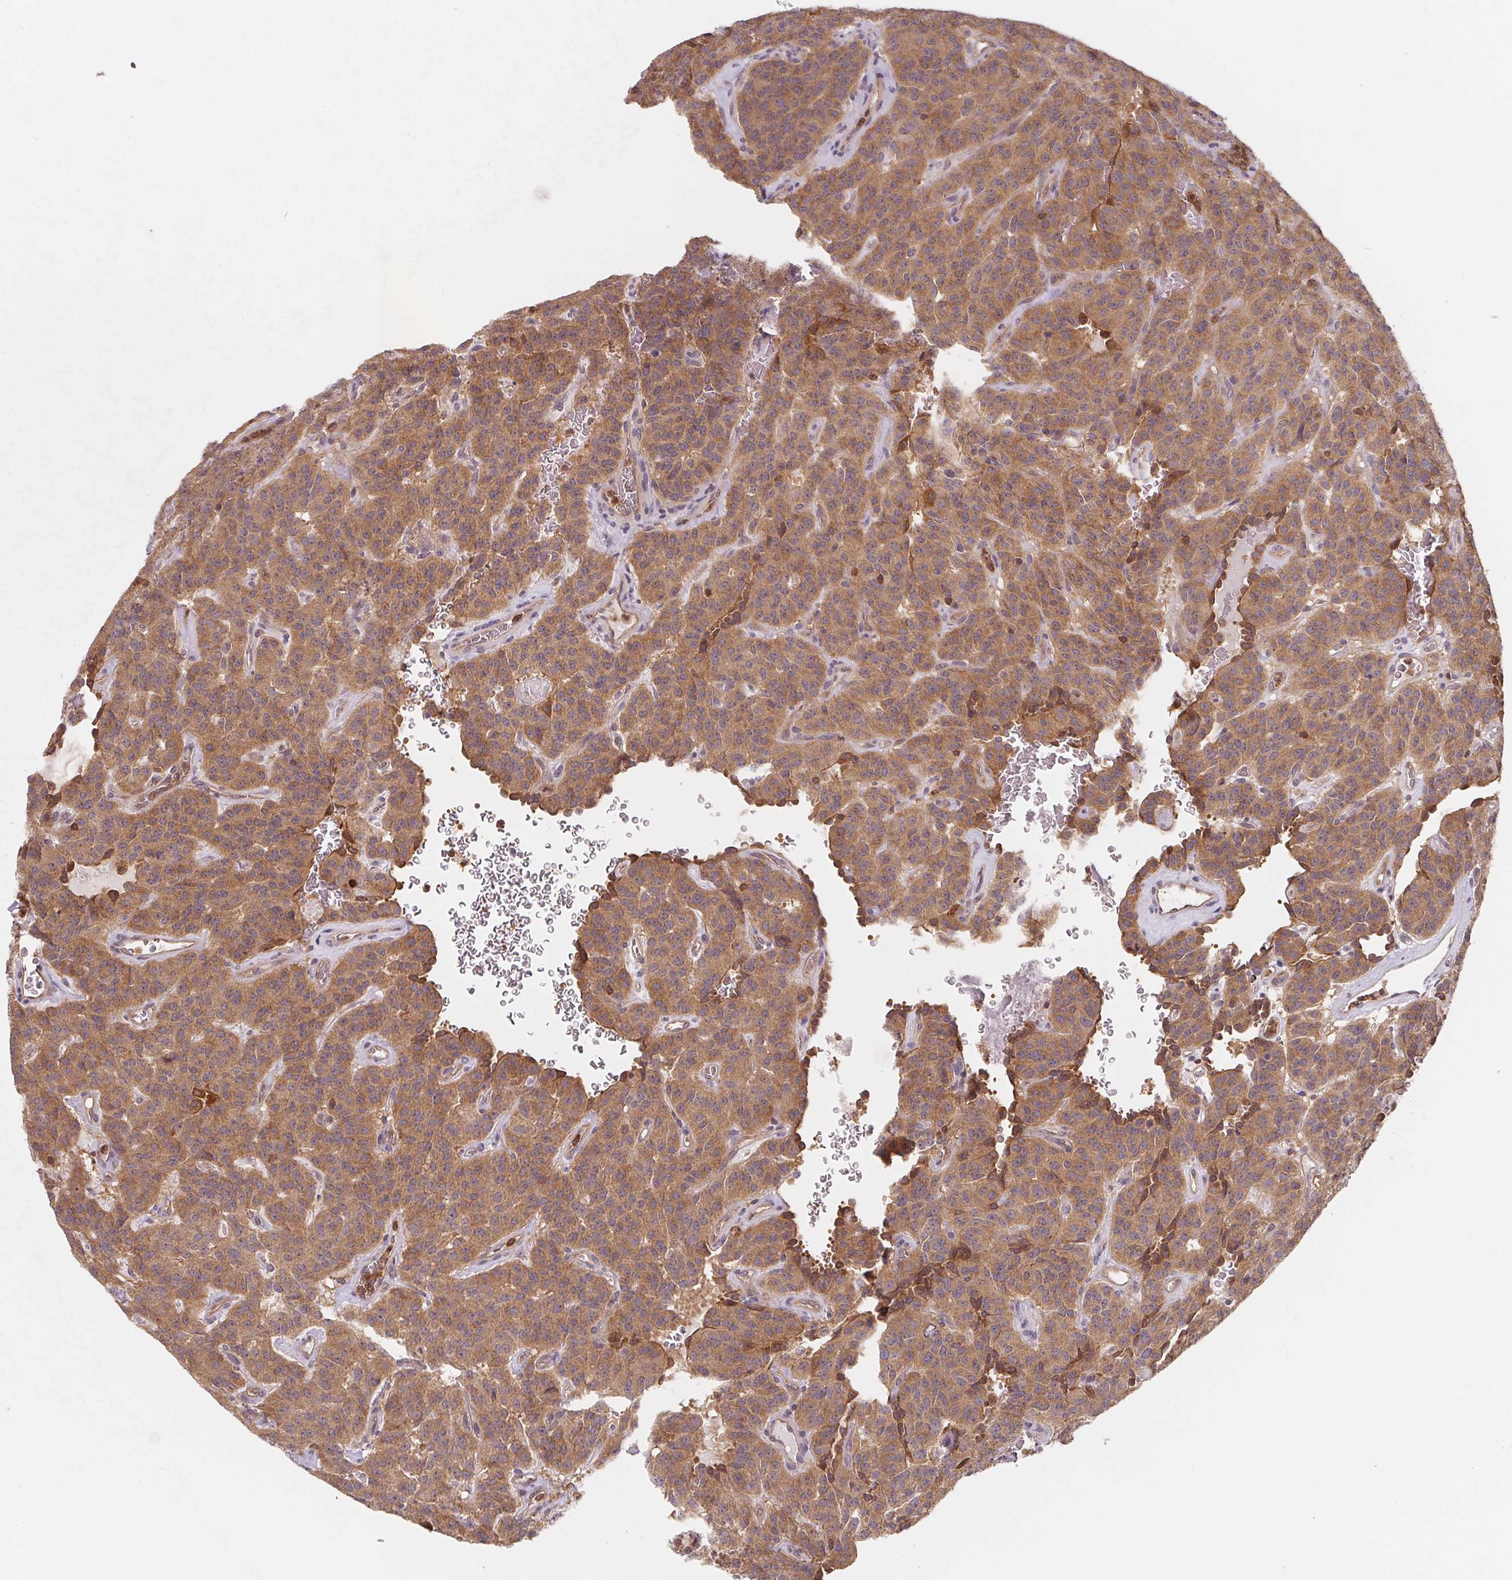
{"staining": {"intensity": "moderate", "quantity": ">75%", "location": "cytoplasmic/membranous"}, "tissue": "carcinoid", "cell_type": "Tumor cells", "image_type": "cancer", "snomed": [{"axis": "morphology", "description": "Carcinoid, malignant, NOS"}, {"axis": "topography", "description": "Lung"}], "caption": "Carcinoid stained for a protein (brown) exhibits moderate cytoplasmic/membranous positive positivity in about >75% of tumor cells.", "gene": "ANKRD13A", "patient": {"sex": "female", "age": 61}}